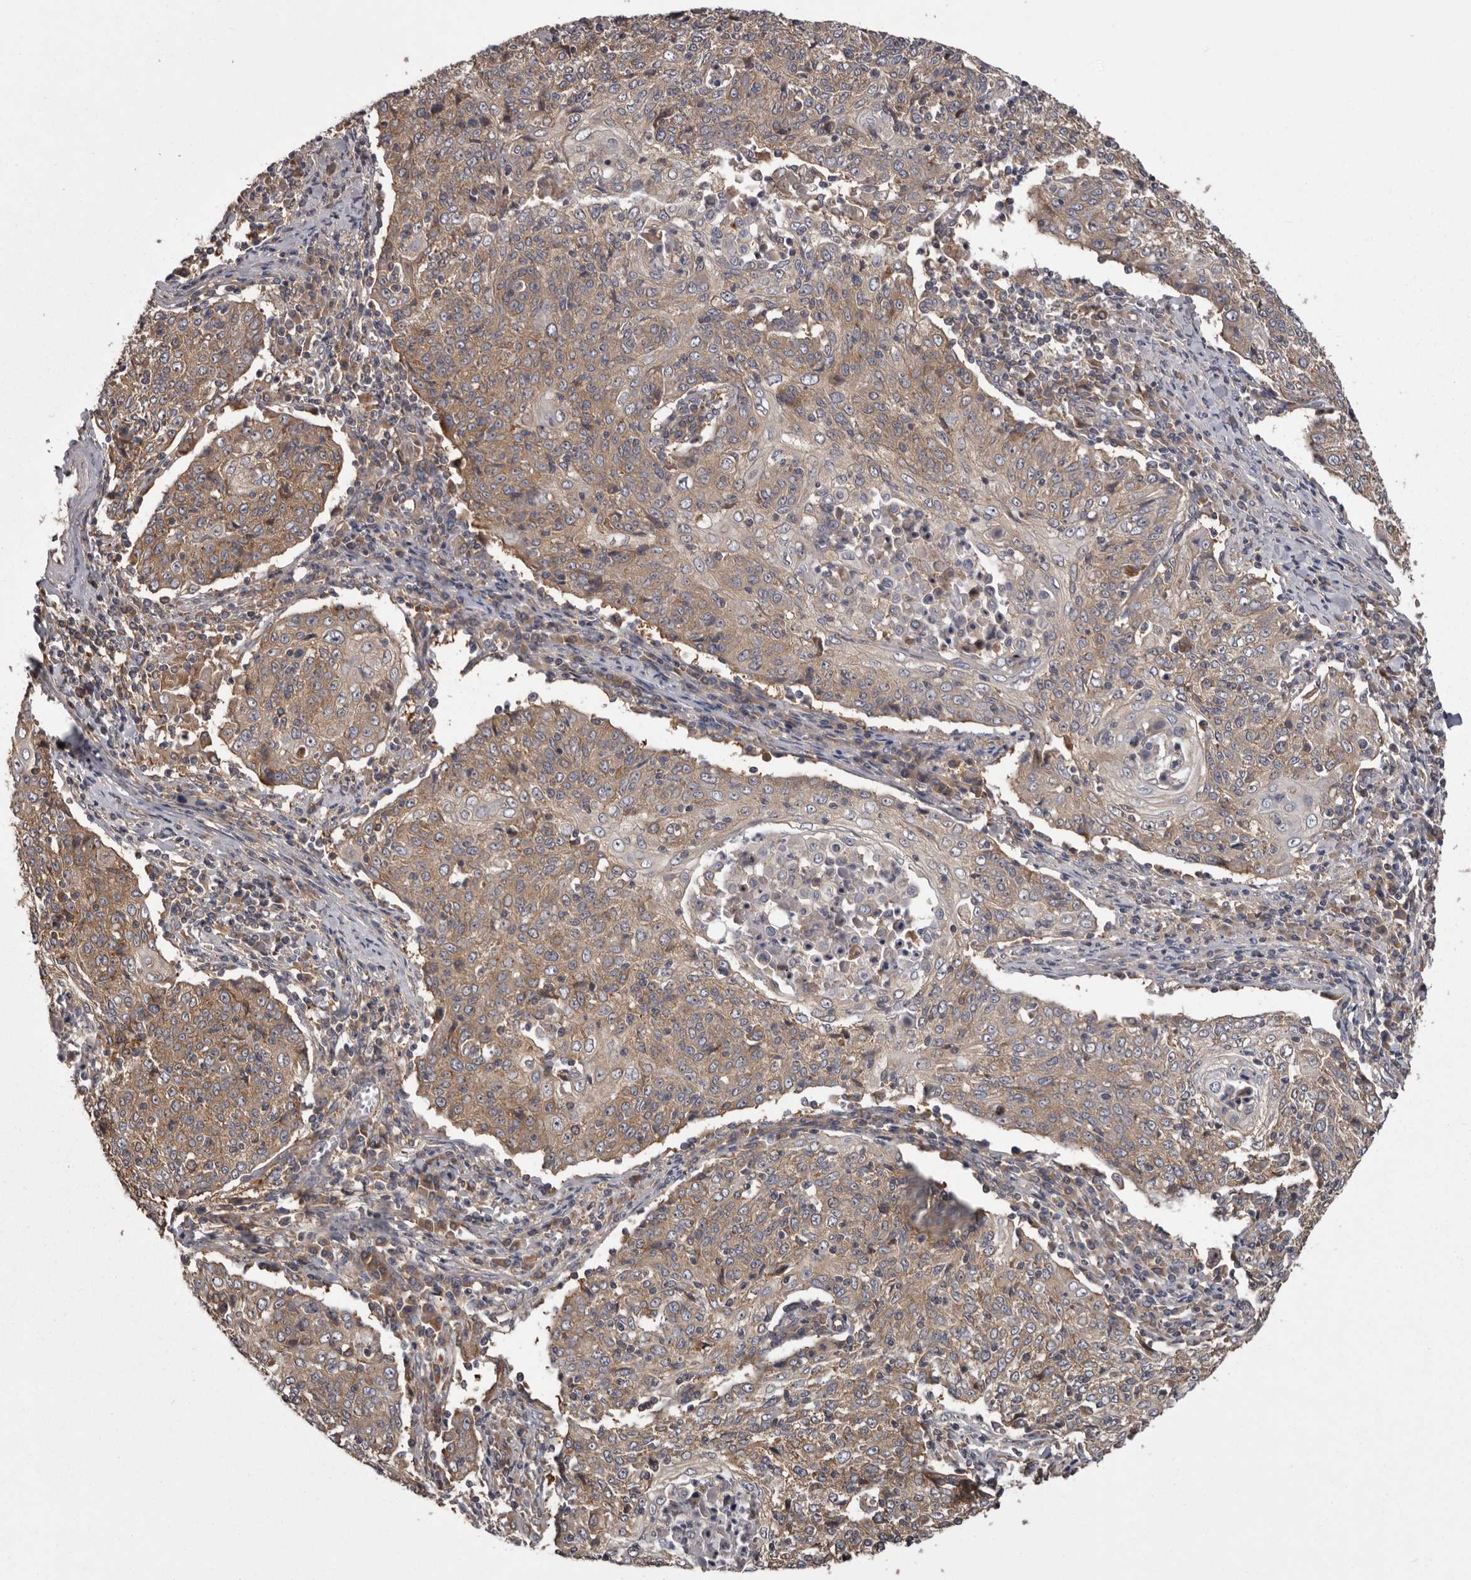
{"staining": {"intensity": "weak", "quantity": ">75%", "location": "cytoplasmic/membranous"}, "tissue": "cervical cancer", "cell_type": "Tumor cells", "image_type": "cancer", "snomed": [{"axis": "morphology", "description": "Squamous cell carcinoma, NOS"}, {"axis": "topography", "description": "Cervix"}], "caption": "There is low levels of weak cytoplasmic/membranous staining in tumor cells of squamous cell carcinoma (cervical), as demonstrated by immunohistochemical staining (brown color).", "gene": "DARS1", "patient": {"sex": "female", "age": 48}}